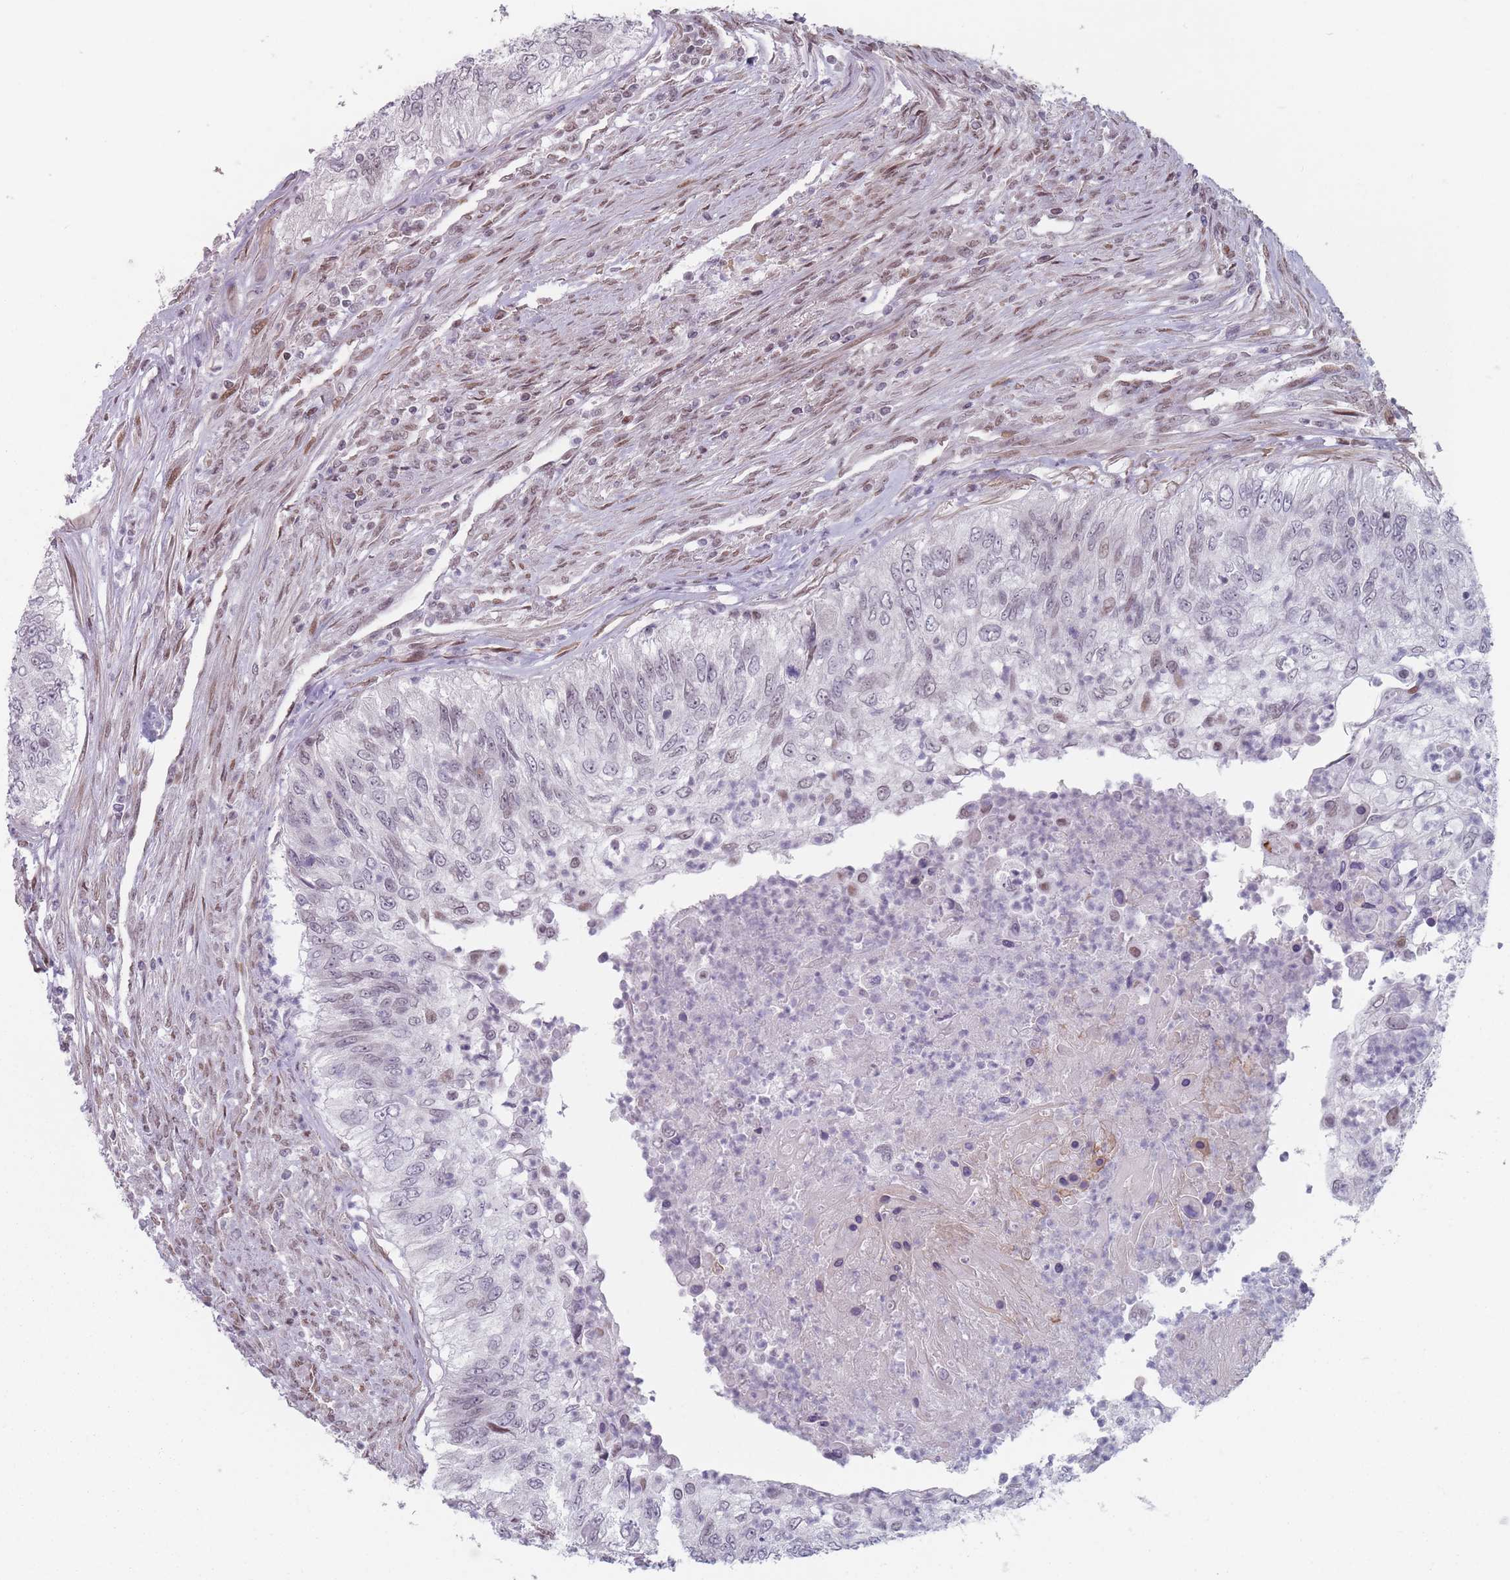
{"staining": {"intensity": "weak", "quantity": "<25%", "location": "nuclear"}, "tissue": "urothelial cancer", "cell_type": "Tumor cells", "image_type": "cancer", "snomed": [{"axis": "morphology", "description": "Urothelial carcinoma, High grade"}, {"axis": "topography", "description": "Urinary bladder"}], "caption": "This photomicrograph is of urothelial cancer stained with immunohistochemistry (IHC) to label a protein in brown with the nuclei are counter-stained blue. There is no expression in tumor cells.", "gene": "SH3BGRL2", "patient": {"sex": "female", "age": 60}}